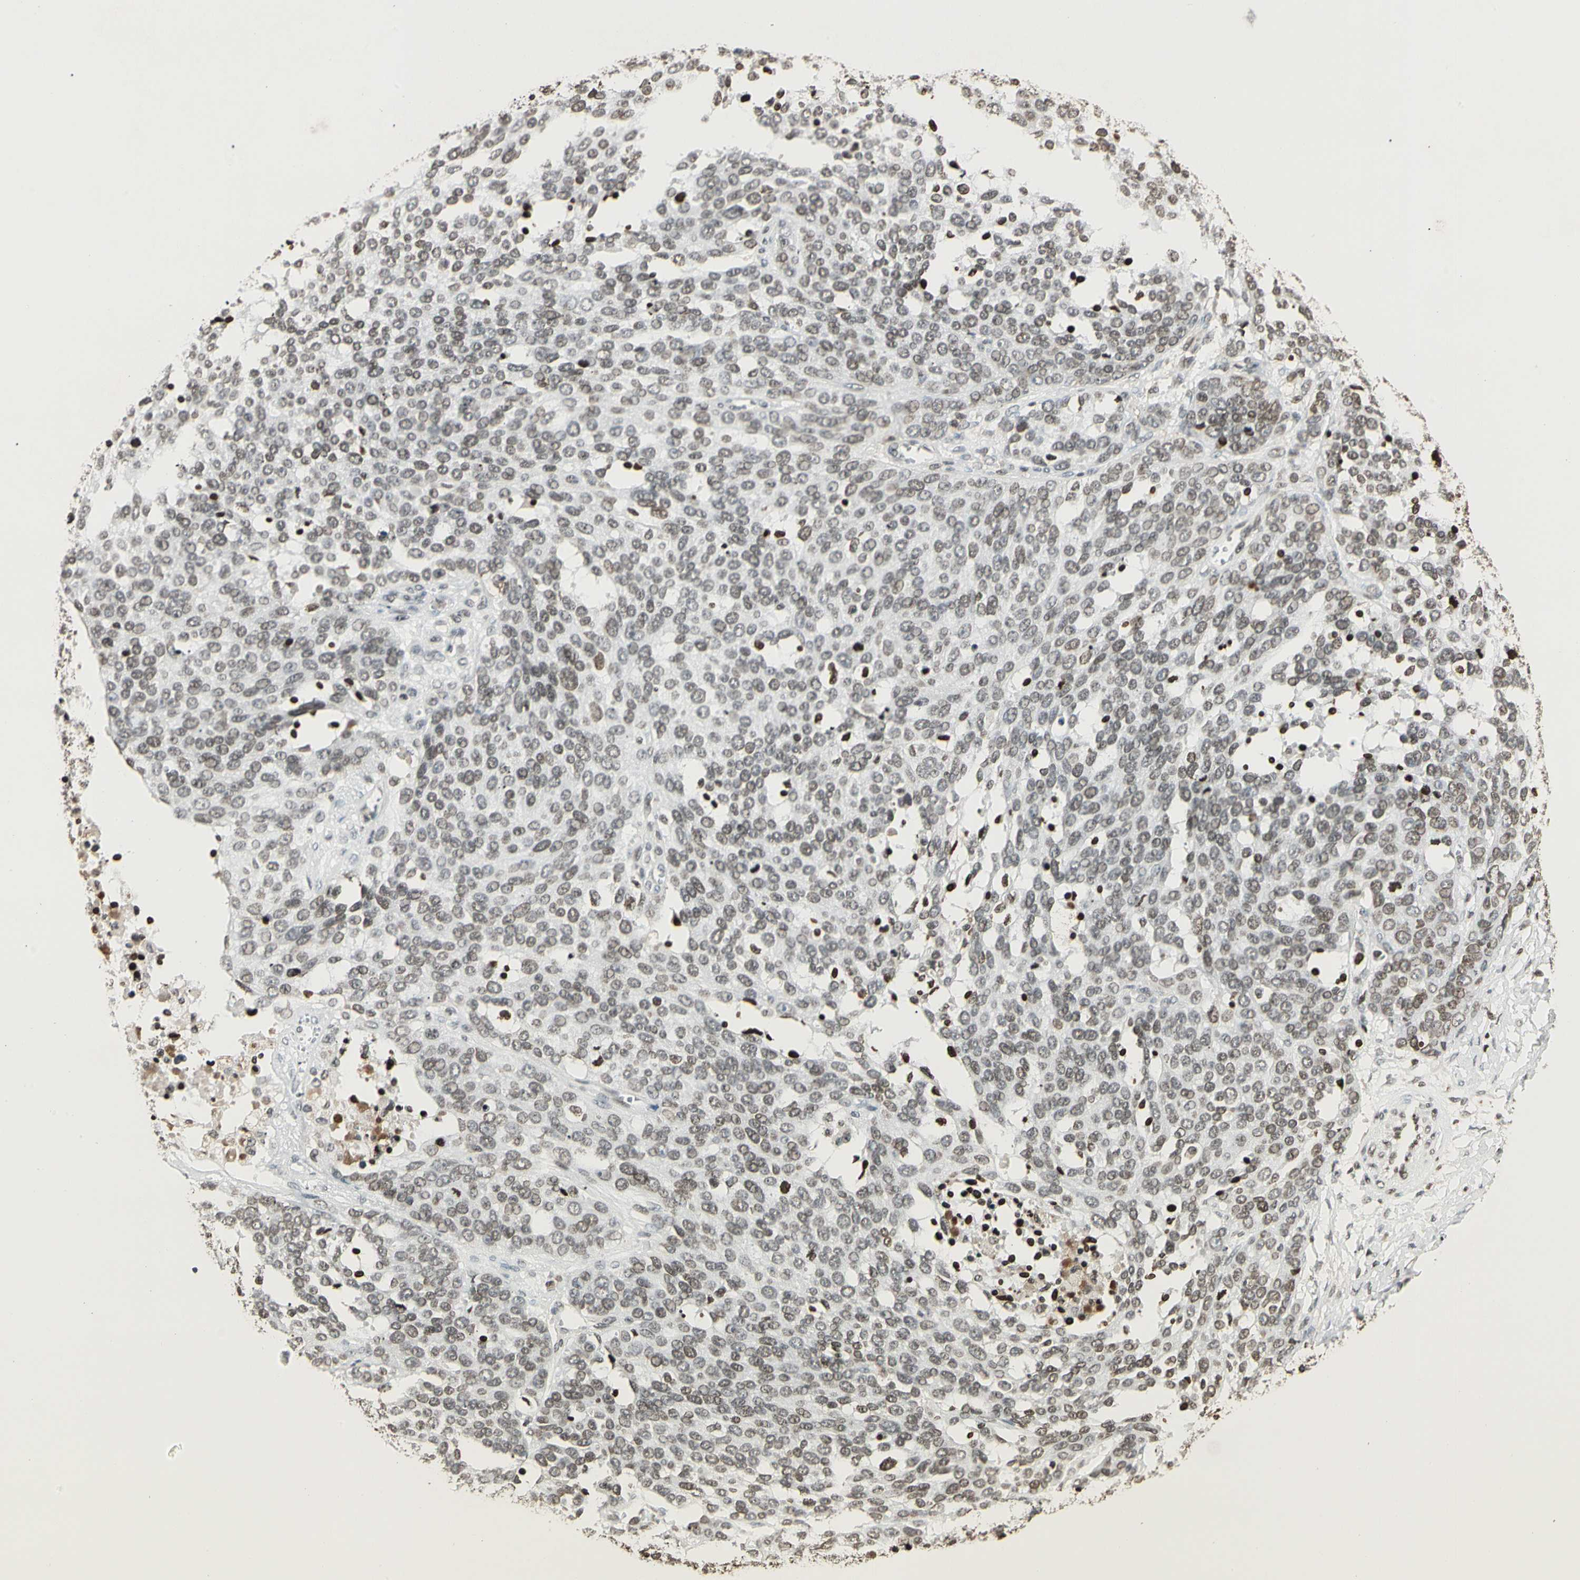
{"staining": {"intensity": "weak", "quantity": ">75%", "location": "nuclear"}, "tissue": "ovarian cancer", "cell_type": "Tumor cells", "image_type": "cancer", "snomed": [{"axis": "morphology", "description": "Cystadenocarcinoma, serous, NOS"}, {"axis": "topography", "description": "Ovary"}], "caption": "High-magnification brightfield microscopy of ovarian cancer (serous cystadenocarcinoma) stained with DAB (3,3'-diaminobenzidine) (brown) and counterstained with hematoxylin (blue). tumor cells exhibit weak nuclear expression is identified in about>75% of cells. (DAB = brown stain, brightfield microscopy at high magnification).", "gene": "FER", "patient": {"sex": "female", "age": 44}}